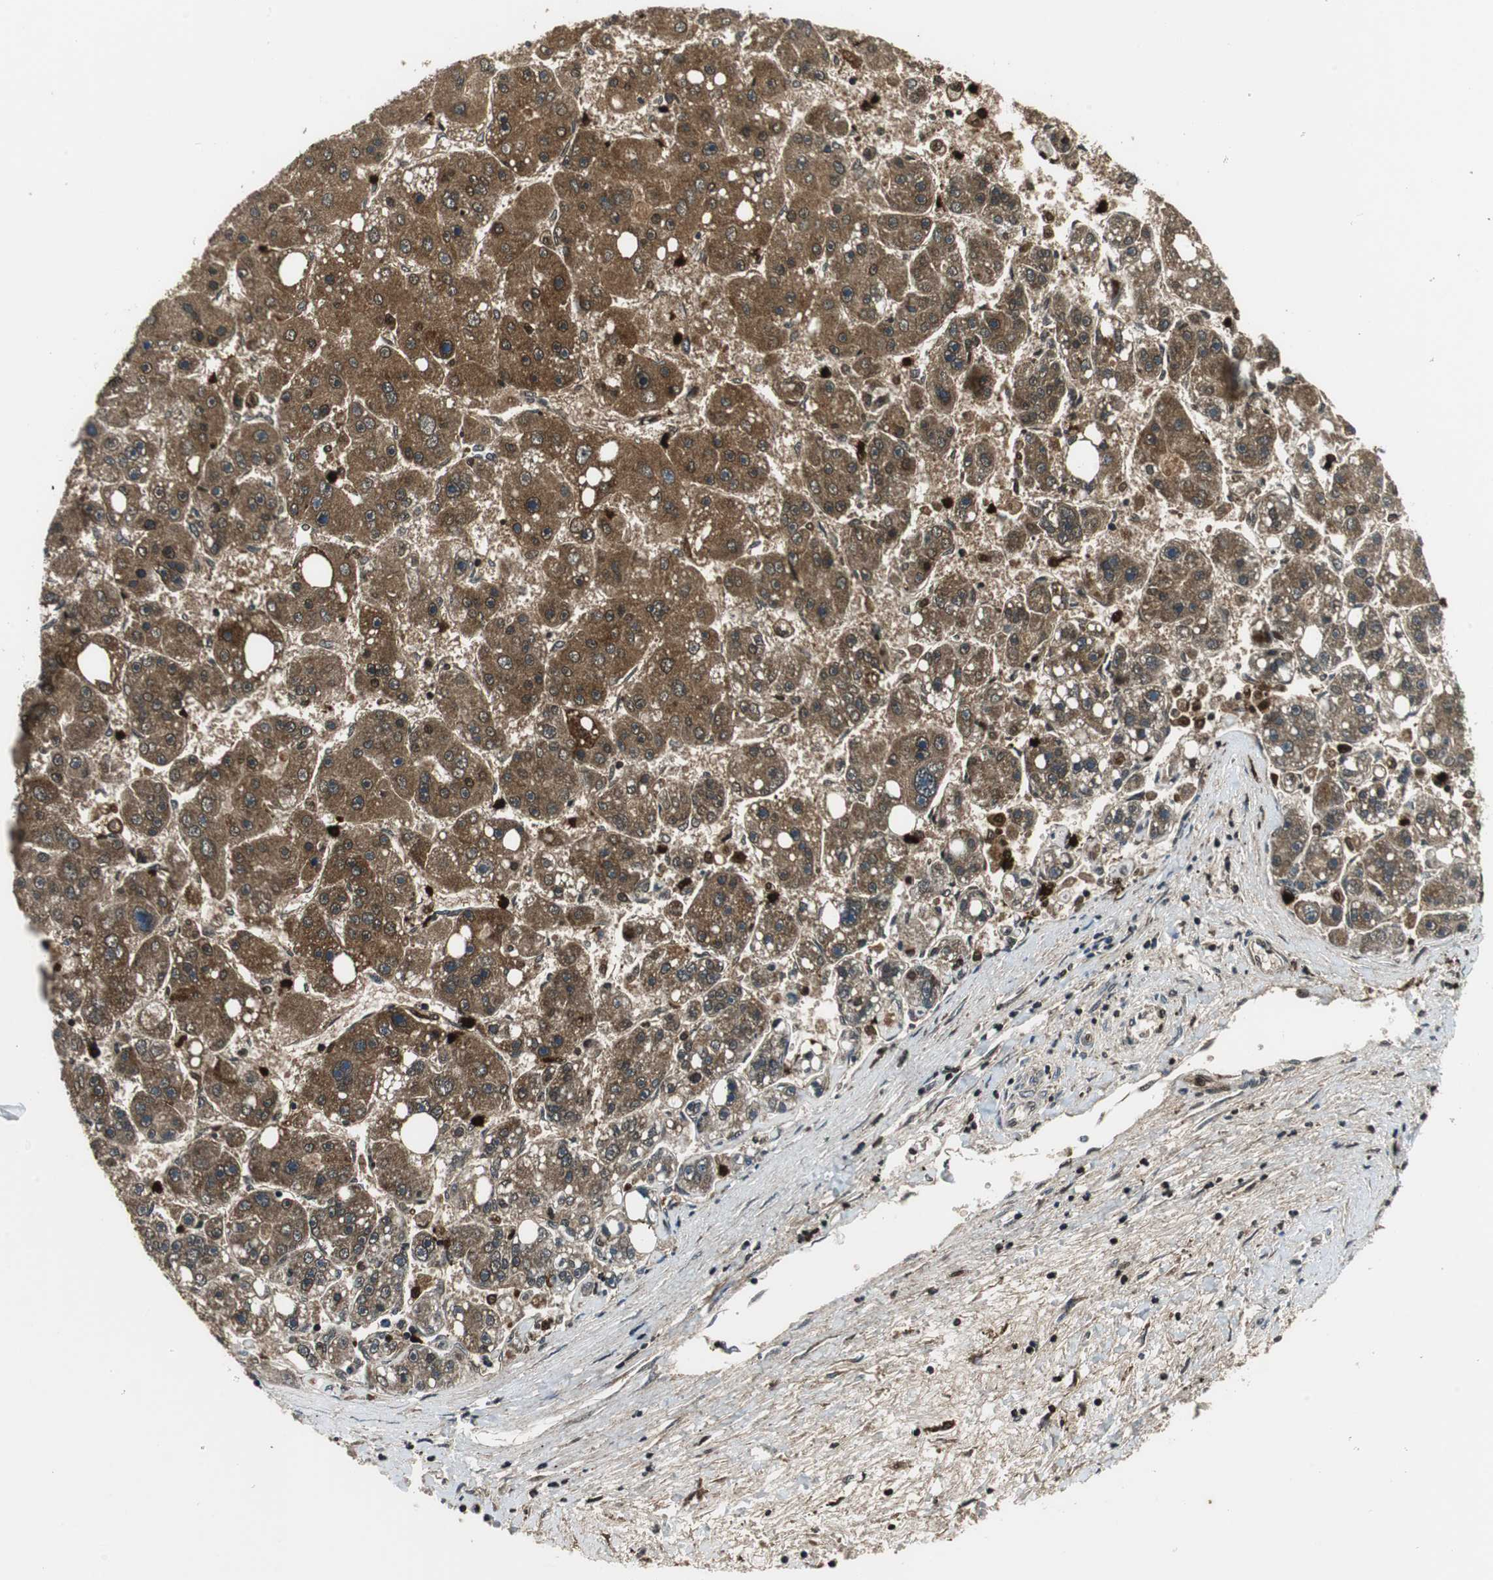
{"staining": {"intensity": "moderate", "quantity": ">75%", "location": "cytoplasmic/membranous,nuclear"}, "tissue": "liver cancer", "cell_type": "Tumor cells", "image_type": "cancer", "snomed": [{"axis": "morphology", "description": "Carcinoma, Hepatocellular, NOS"}, {"axis": "topography", "description": "Liver"}], "caption": "An image showing moderate cytoplasmic/membranous and nuclear positivity in about >75% of tumor cells in liver cancer, as visualized by brown immunohistochemical staining.", "gene": "ORM1", "patient": {"sex": "female", "age": 61}}